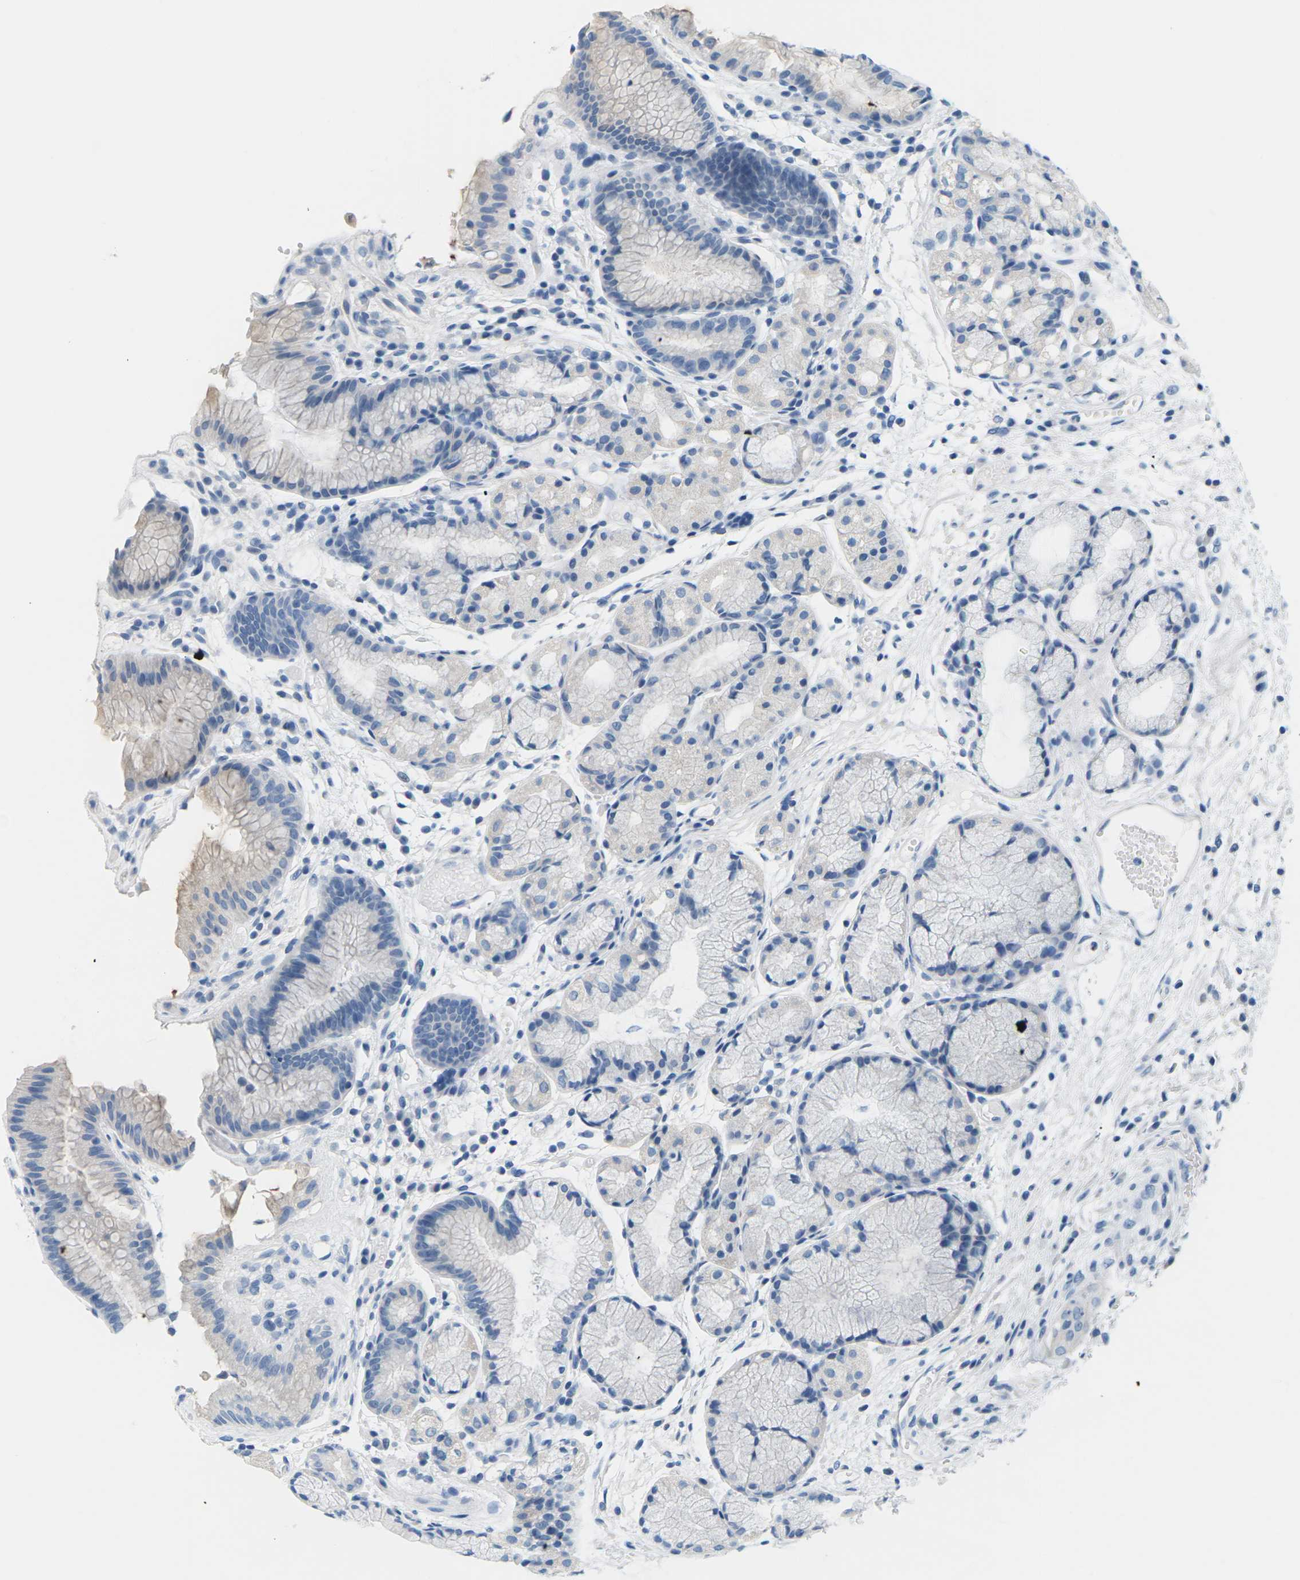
{"staining": {"intensity": "negative", "quantity": "none", "location": "none"}, "tissue": "stomach", "cell_type": "Glandular cells", "image_type": "normal", "snomed": [{"axis": "morphology", "description": "Normal tissue, NOS"}, {"axis": "topography", "description": "Stomach, upper"}], "caption": "Immunohistochemistry of benign human stomach displays no positivity in glandular cells.", "gene": "SLC12A1", "patient": {"sex": "male", "age": 72}}